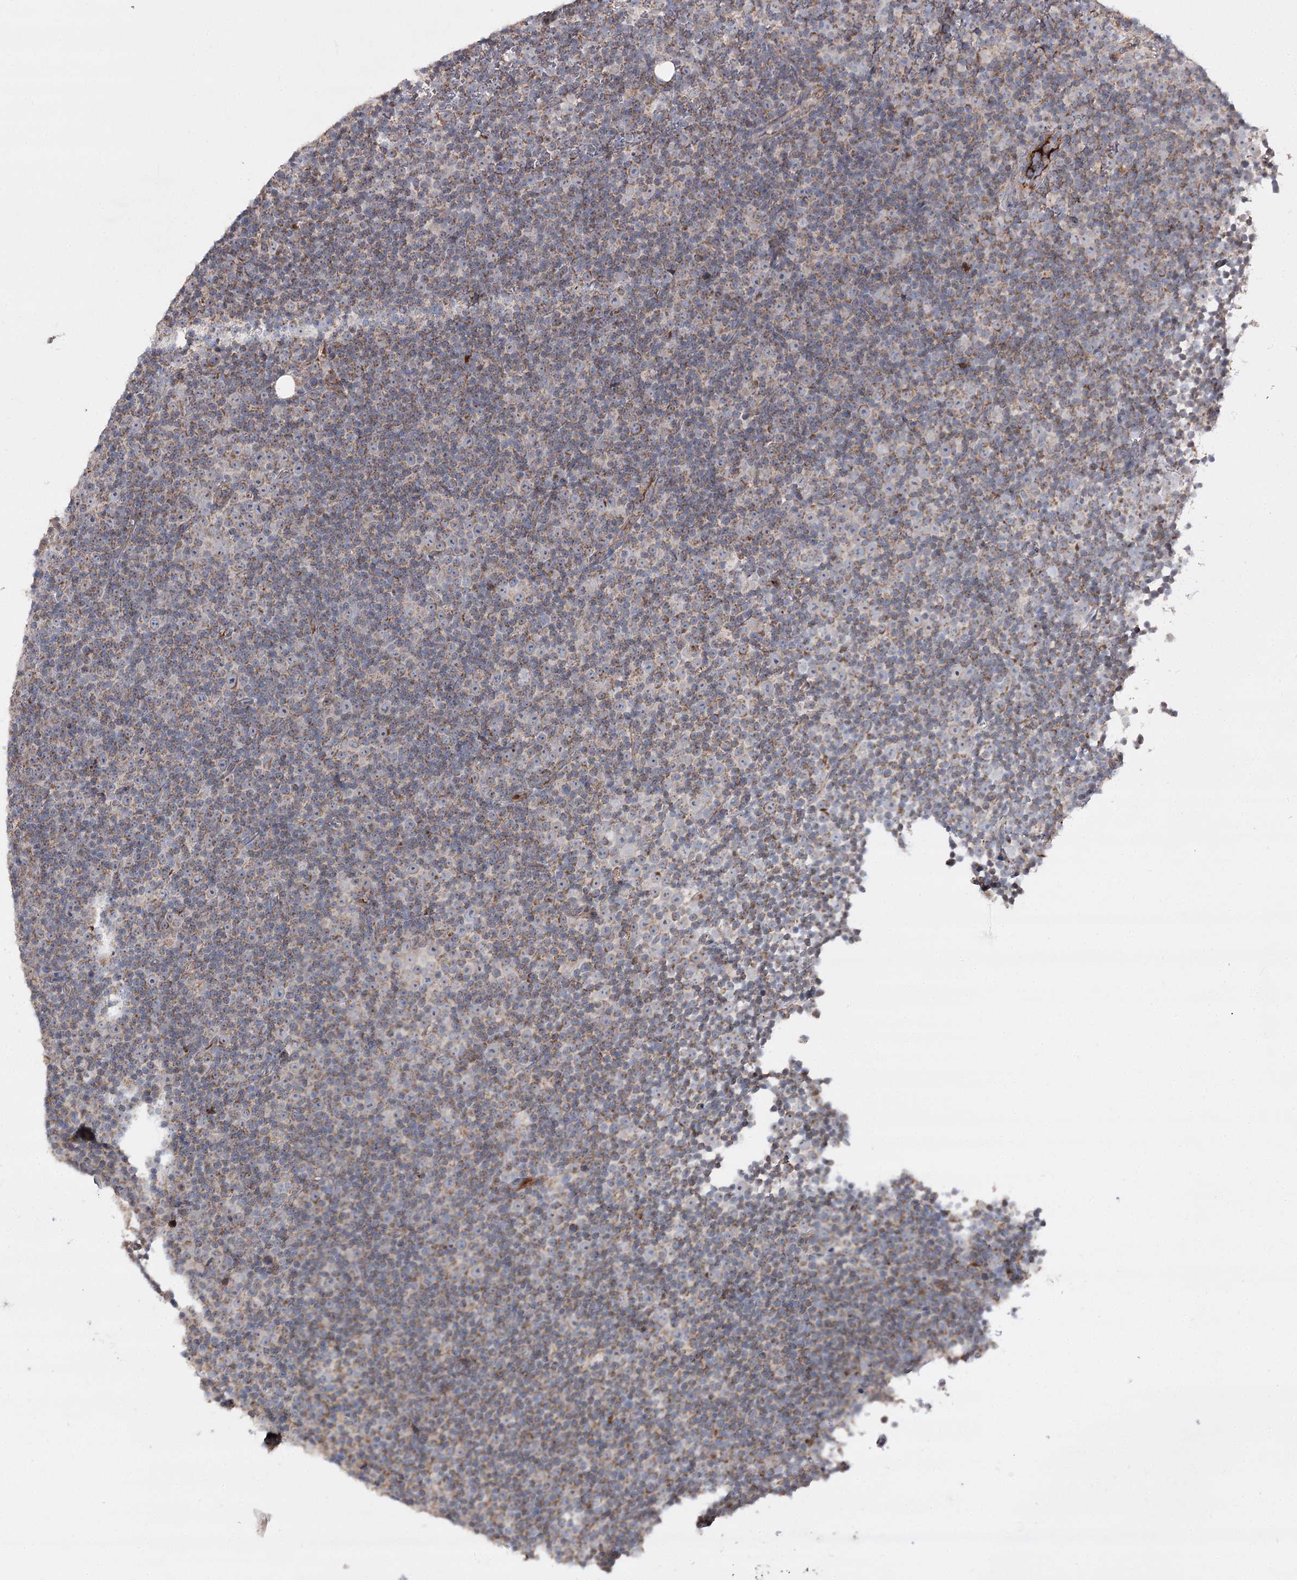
{"staining": {"intensity": "weak", "quantity": ">75%", "location": "cytoplasmic/membranous"}, "tissue": "lymphoma", "cell_type": "Tumor cells", "image_type": "cancer", "snomed": [{"axis": "morphology", "description": "Malignant lymphoma, non-Hodgkin's type, Low grade"}, {"axis": "topography", "description": "Lymph node"}], "caption": "Low-grade malignant lymphoma, non-Hodgkin's type stained with IHC shows weak cytoplasmic/membranous staining in about >75% of tumor cells.", "gene": "NADK2", "patient": {"sex": "female", "age": 67}}